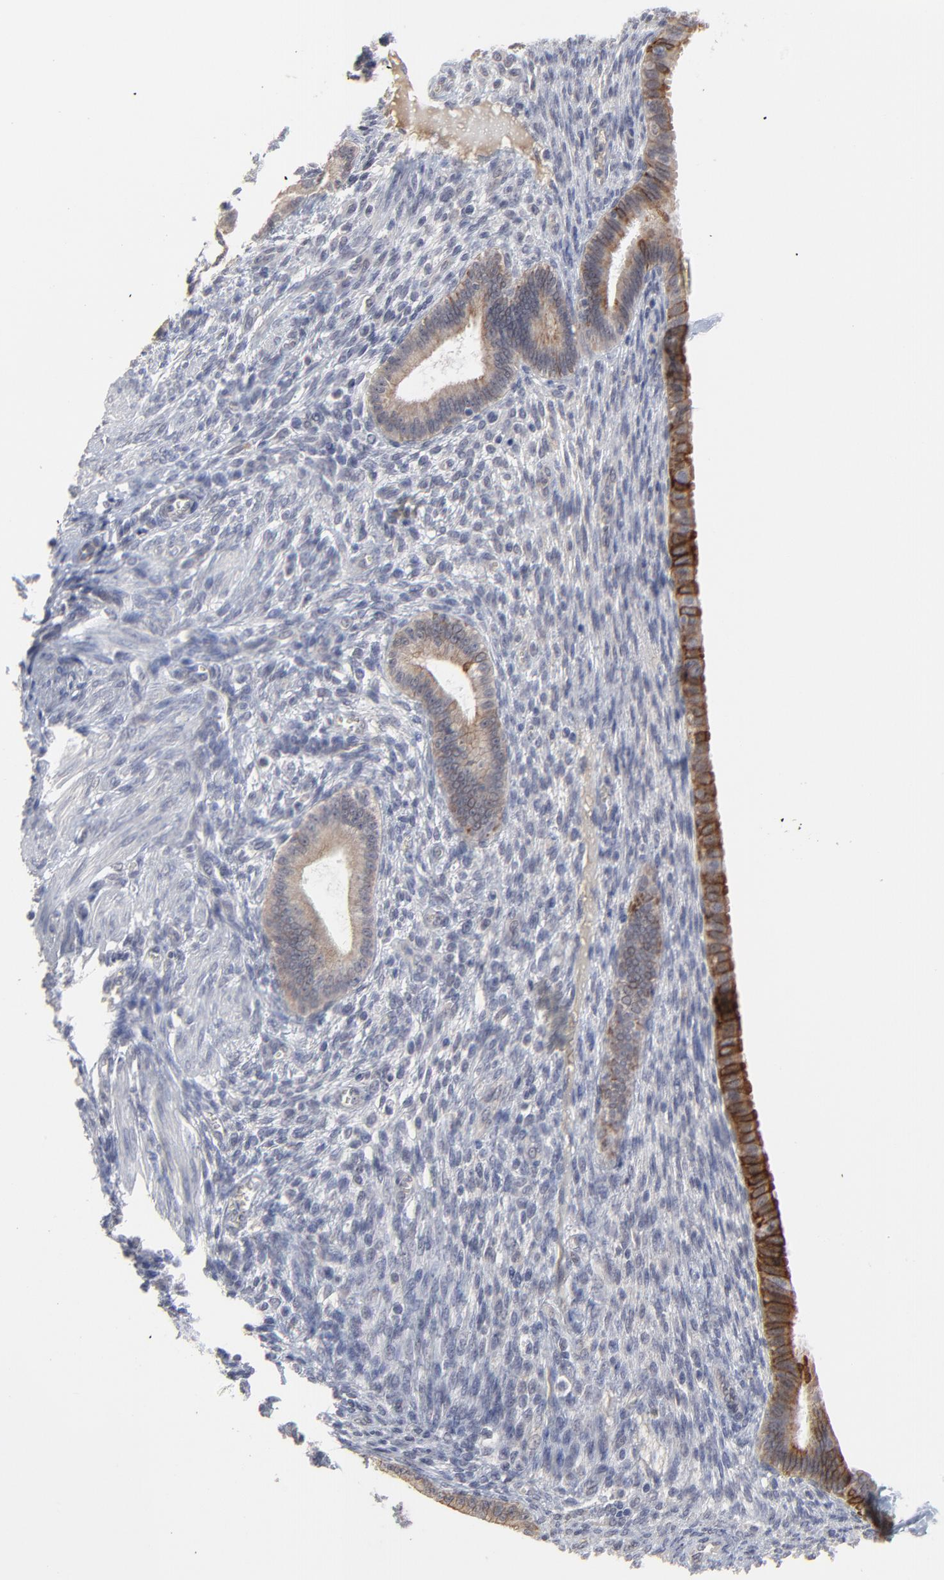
{"staining": {"intensity": "negative", "quantity": "none", "location": "none"}, "tissue": "endometrium", "cell_type": "Cells in endometrial stroma", "image_type": "normal", "snomed": [{"axis": "morphology", "description": "Normal tissue, NOS"}, {"axis": "topography", "description": "Endometrium"}], "caption": "Immunohistochemical staining of unremarkable human endometrium exhibits no significant staining in cells in endometrial stroma.", "gene": "FAM199X", "patient": {"sex": "female", "age": 72}}